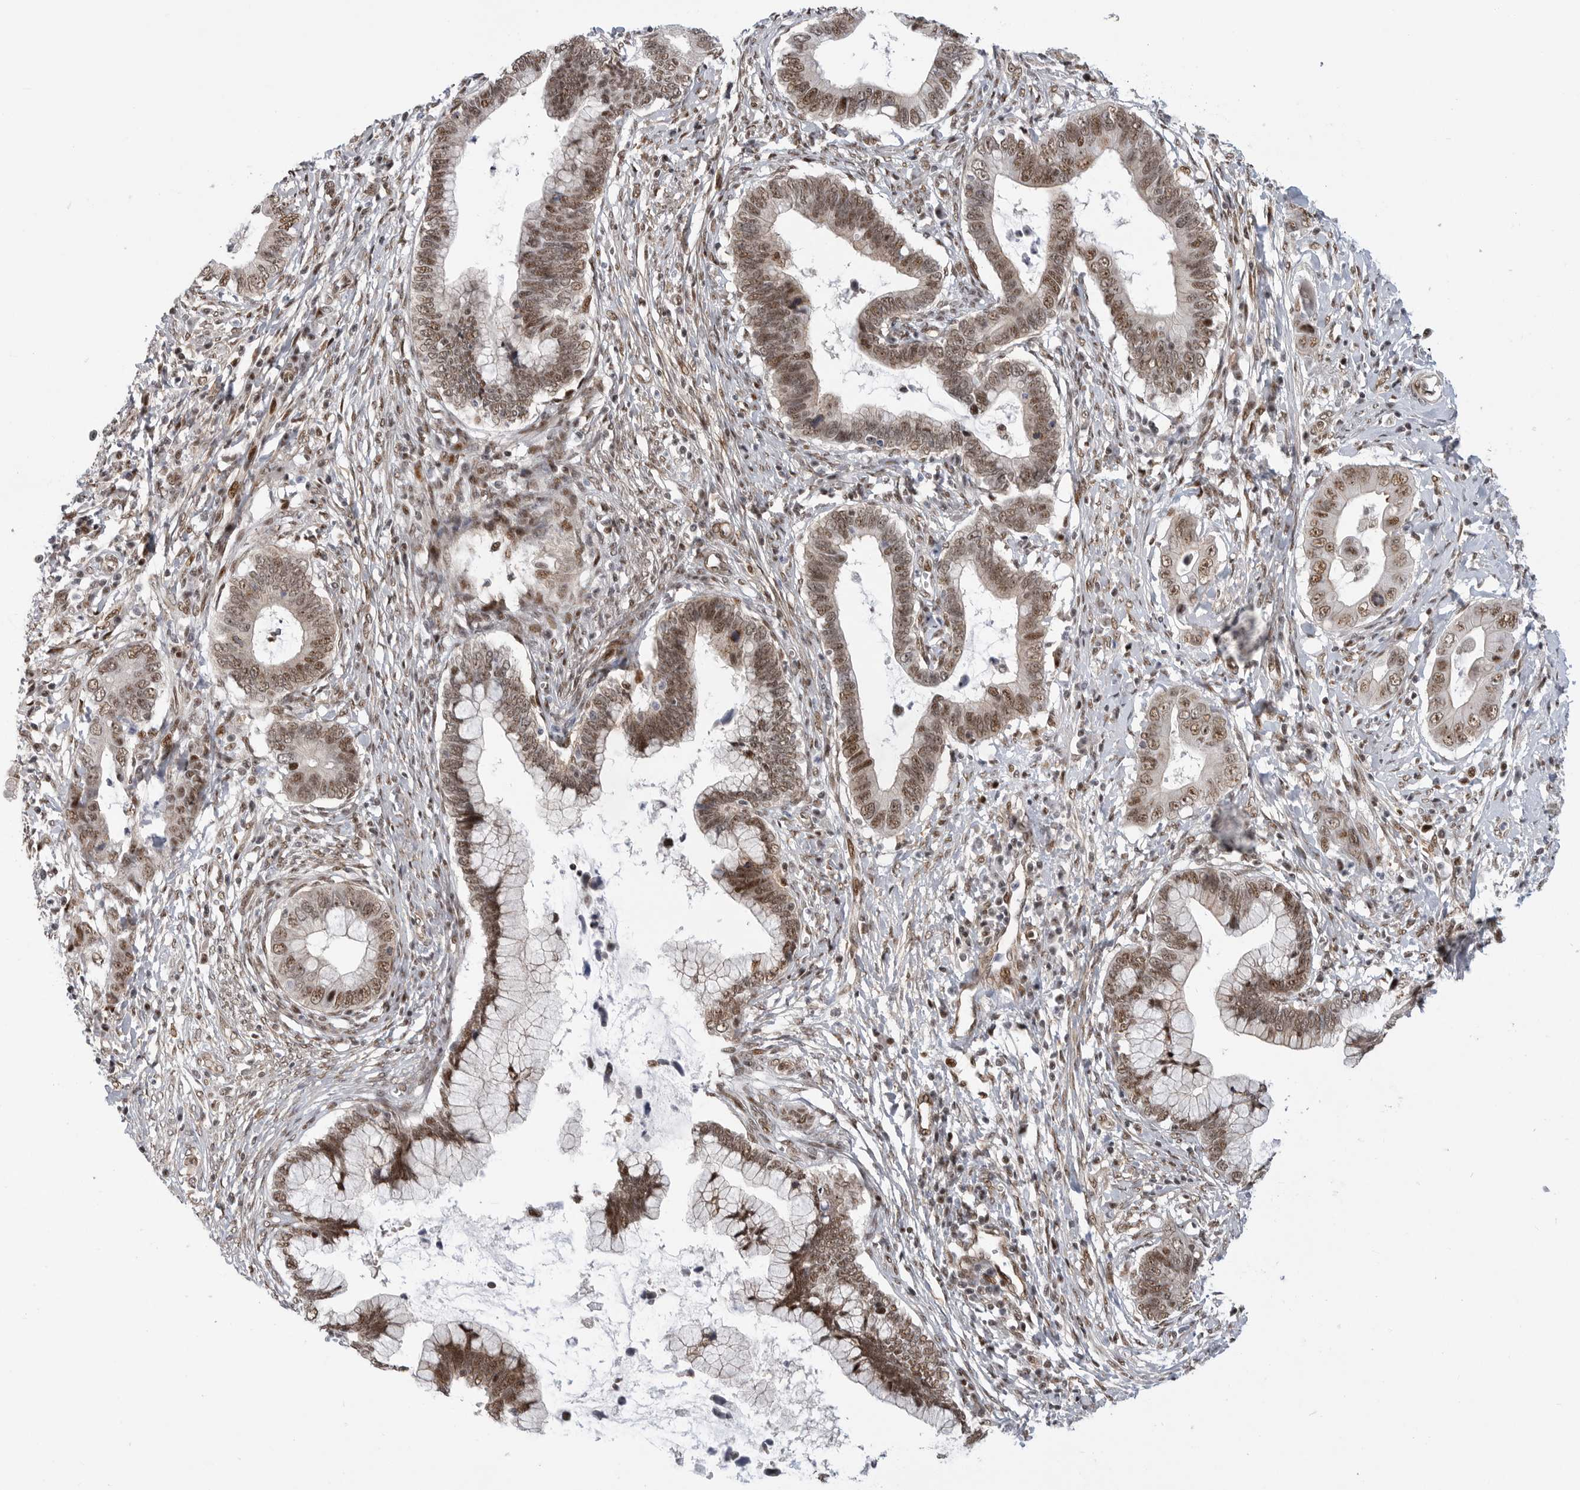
{"staining": {"intensity": "moderate", "quantity": ">75%", "location": "nuclear"}, "tissue": "cervical cancer", "cell_type": "Tumor cells", "image_type": "cancer", "snomed": [{"axis": "morphology", "description": "Adenocarcinoma, NOS"}, {"axis": "topography", "description": "Cervix"}], "caption": "Immunohistochemical staining of human cervical cancer demonstrates moderate nuclear protein positivity in about >75% of tumor cells.", "gene": "GPATCH2", "patient": {"sex": "female", "age": 44}}